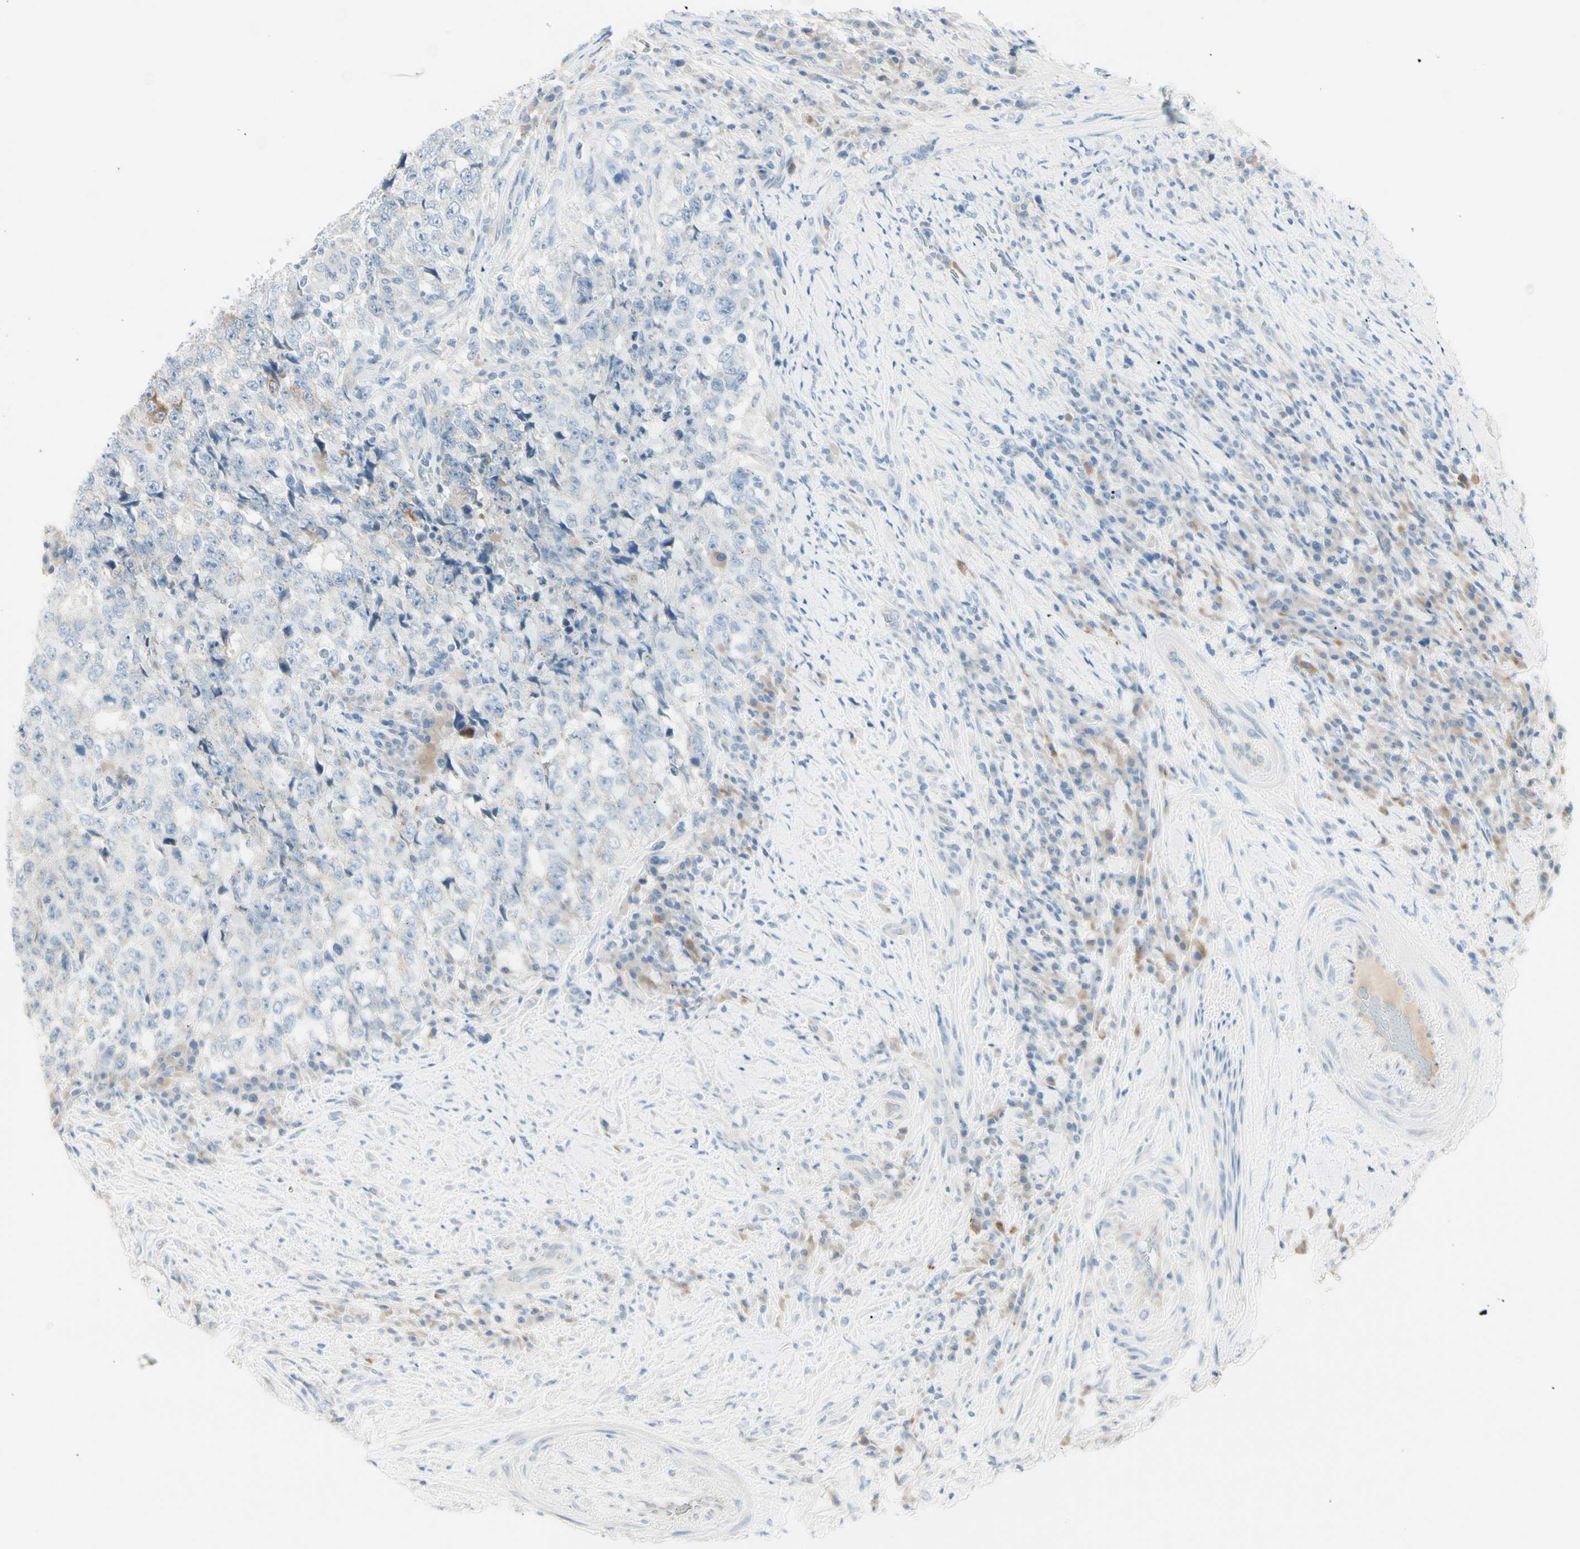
{"staining": {"intensity": "negative", "quantity": "none", "location": "none"}, "tissue": "testis cancer", "cell_type": "Tumor cells", "image_type": "cancer", "snomed": [{"axis": "morphology", "description": "Necrosis, NOS"}, {"axis": "morphology", "description": "Carcinoma, Embryonal, NOS"}, {"axis": "topography", "description": "Testis"}], "caption": "Immunohistochemistry (IHC) micrograph of human testis embryonal carcinoma stained for a protein (brown), which exhibits no staining in tumor cells.", "gene": "ALDH18A1", "patient": {"sex": "male", "age": 19}}